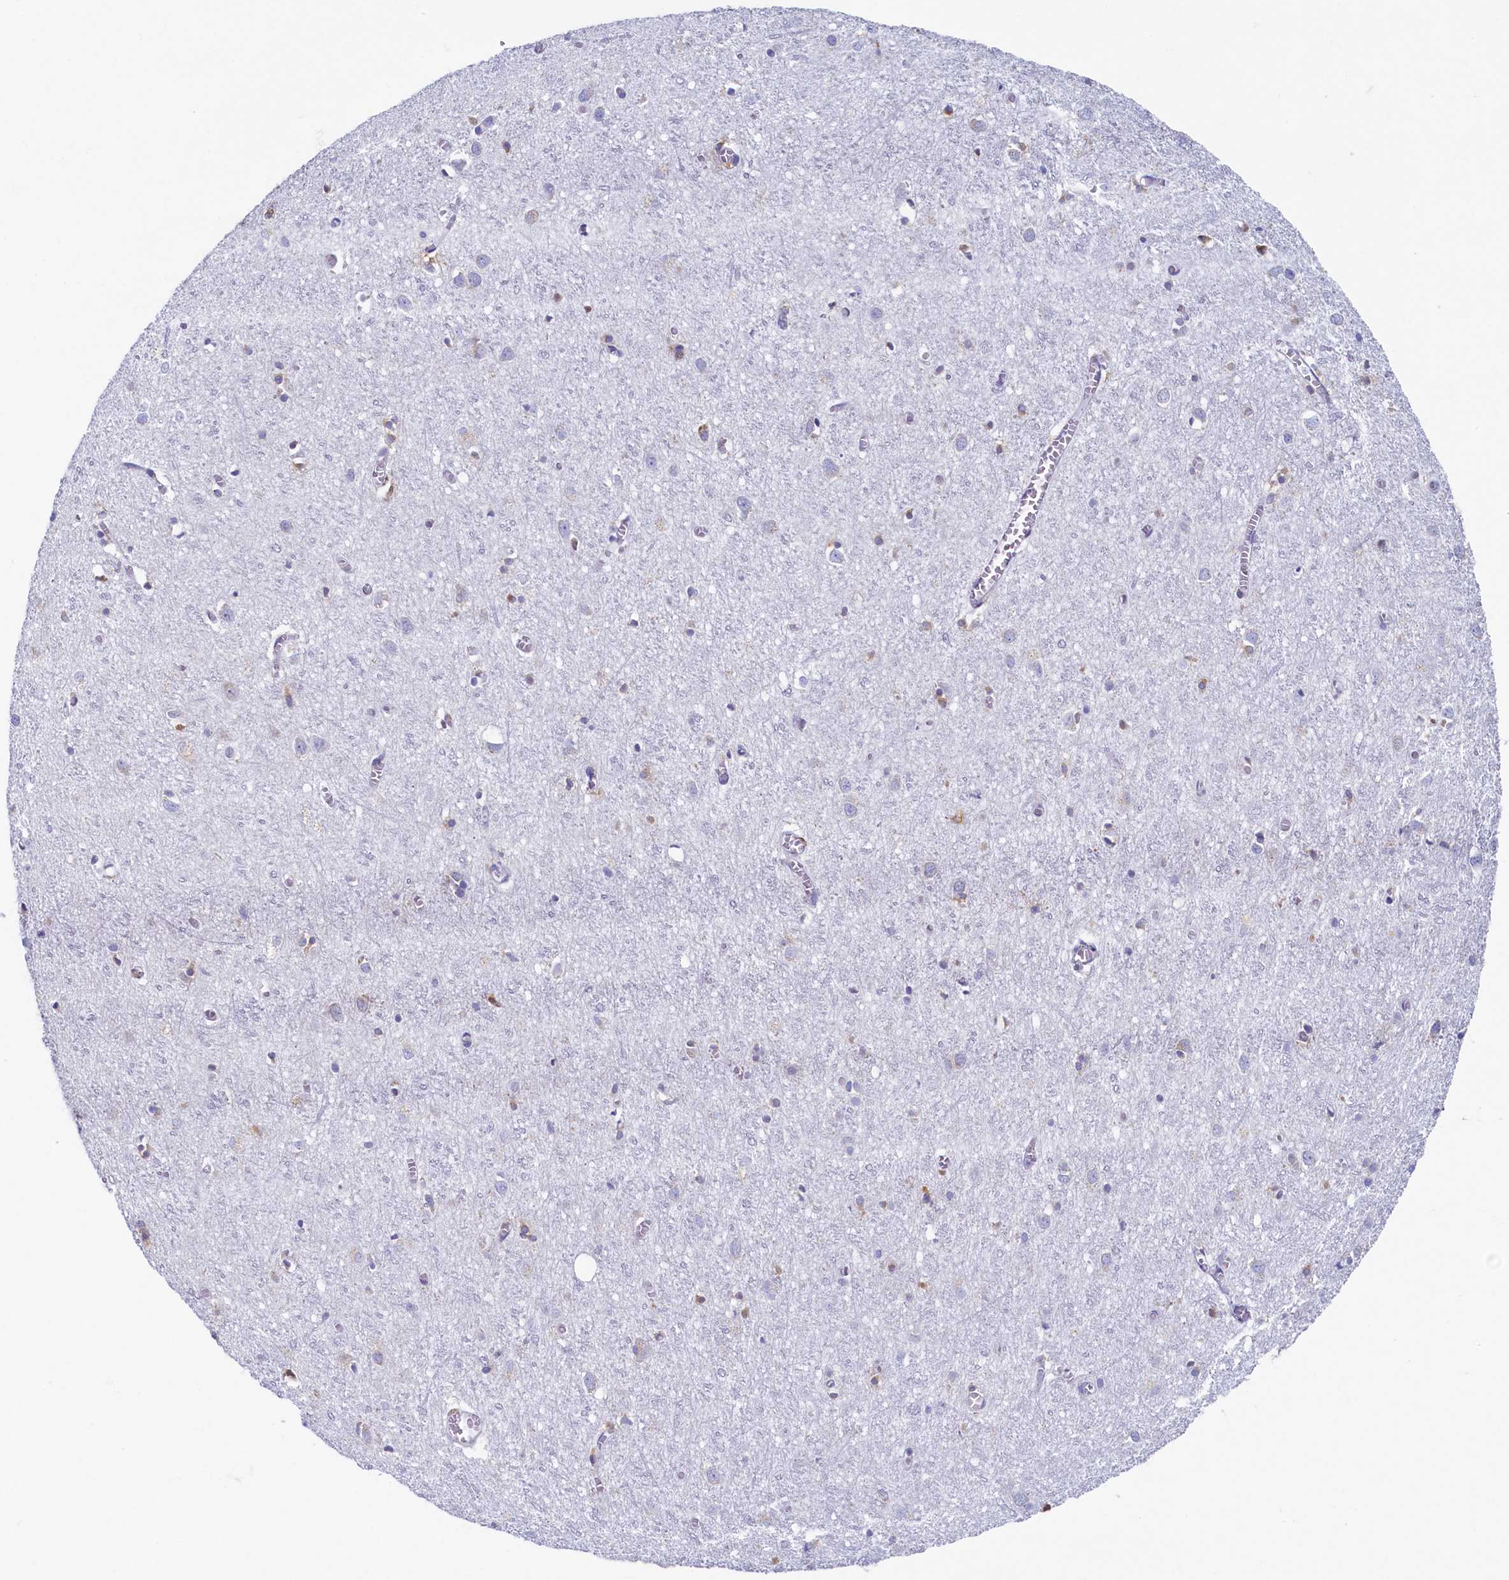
{"staining": {"intensity": "negative", "quantity": "none", "location": "none"}, "tissue": "cerebral cortex", "cell_type": "Endothelial cells", "image_type": "normal", "snomed": [{"axis": "morphology", "description": "Normal tissue, NOS"}, {"axis": "topography", "description": "Cerebral cortex"}], "caption": "Immunohistochemical staining of unremarkable human cerebral cortex shows no significant expression in endothelial cells. Nuclei are stained in blue.", "gene": "TMEM18", "patient": {"sex": "female", "age": 64}}